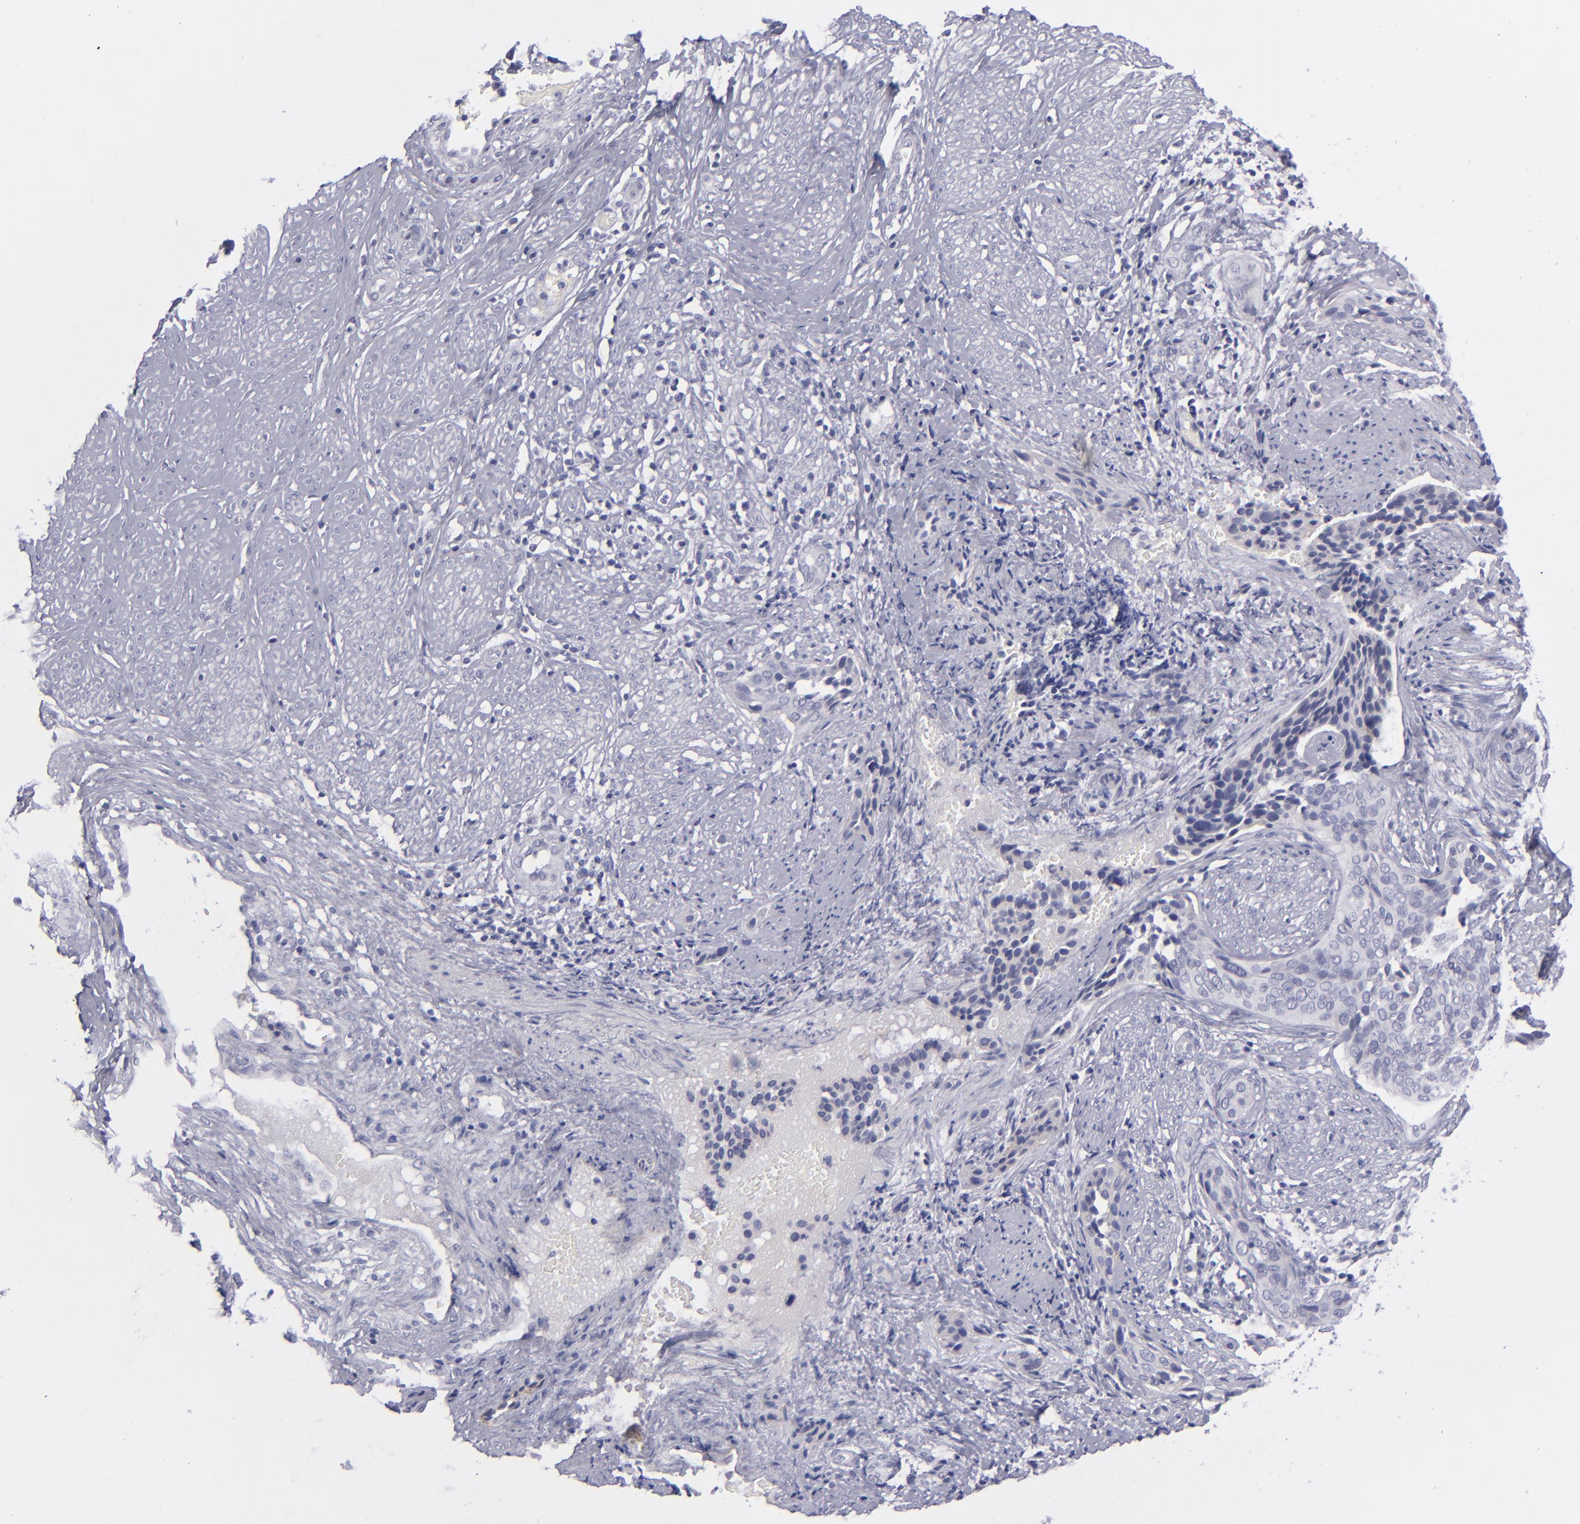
{"staining": {"intensity": "negative", "quantity": "none", "location": "none"}, "tissue": "cervical cancer", "cell_type": "Tumor cells", "image_type": "cancer", "snomed": [{"axis": "morphology", "description": "Squamous cell carcinoma, NOS"}, {"axis": "topography", "description": "Cervix"}], "caption": "Immunohistochemistry photomicrograph of human cervical squamous cell carcinoma stained for a protein (brown), which displays no expression in tumor cells.", "gene": "ITGB4", "patient": {"sex": "female", "age": 31}}